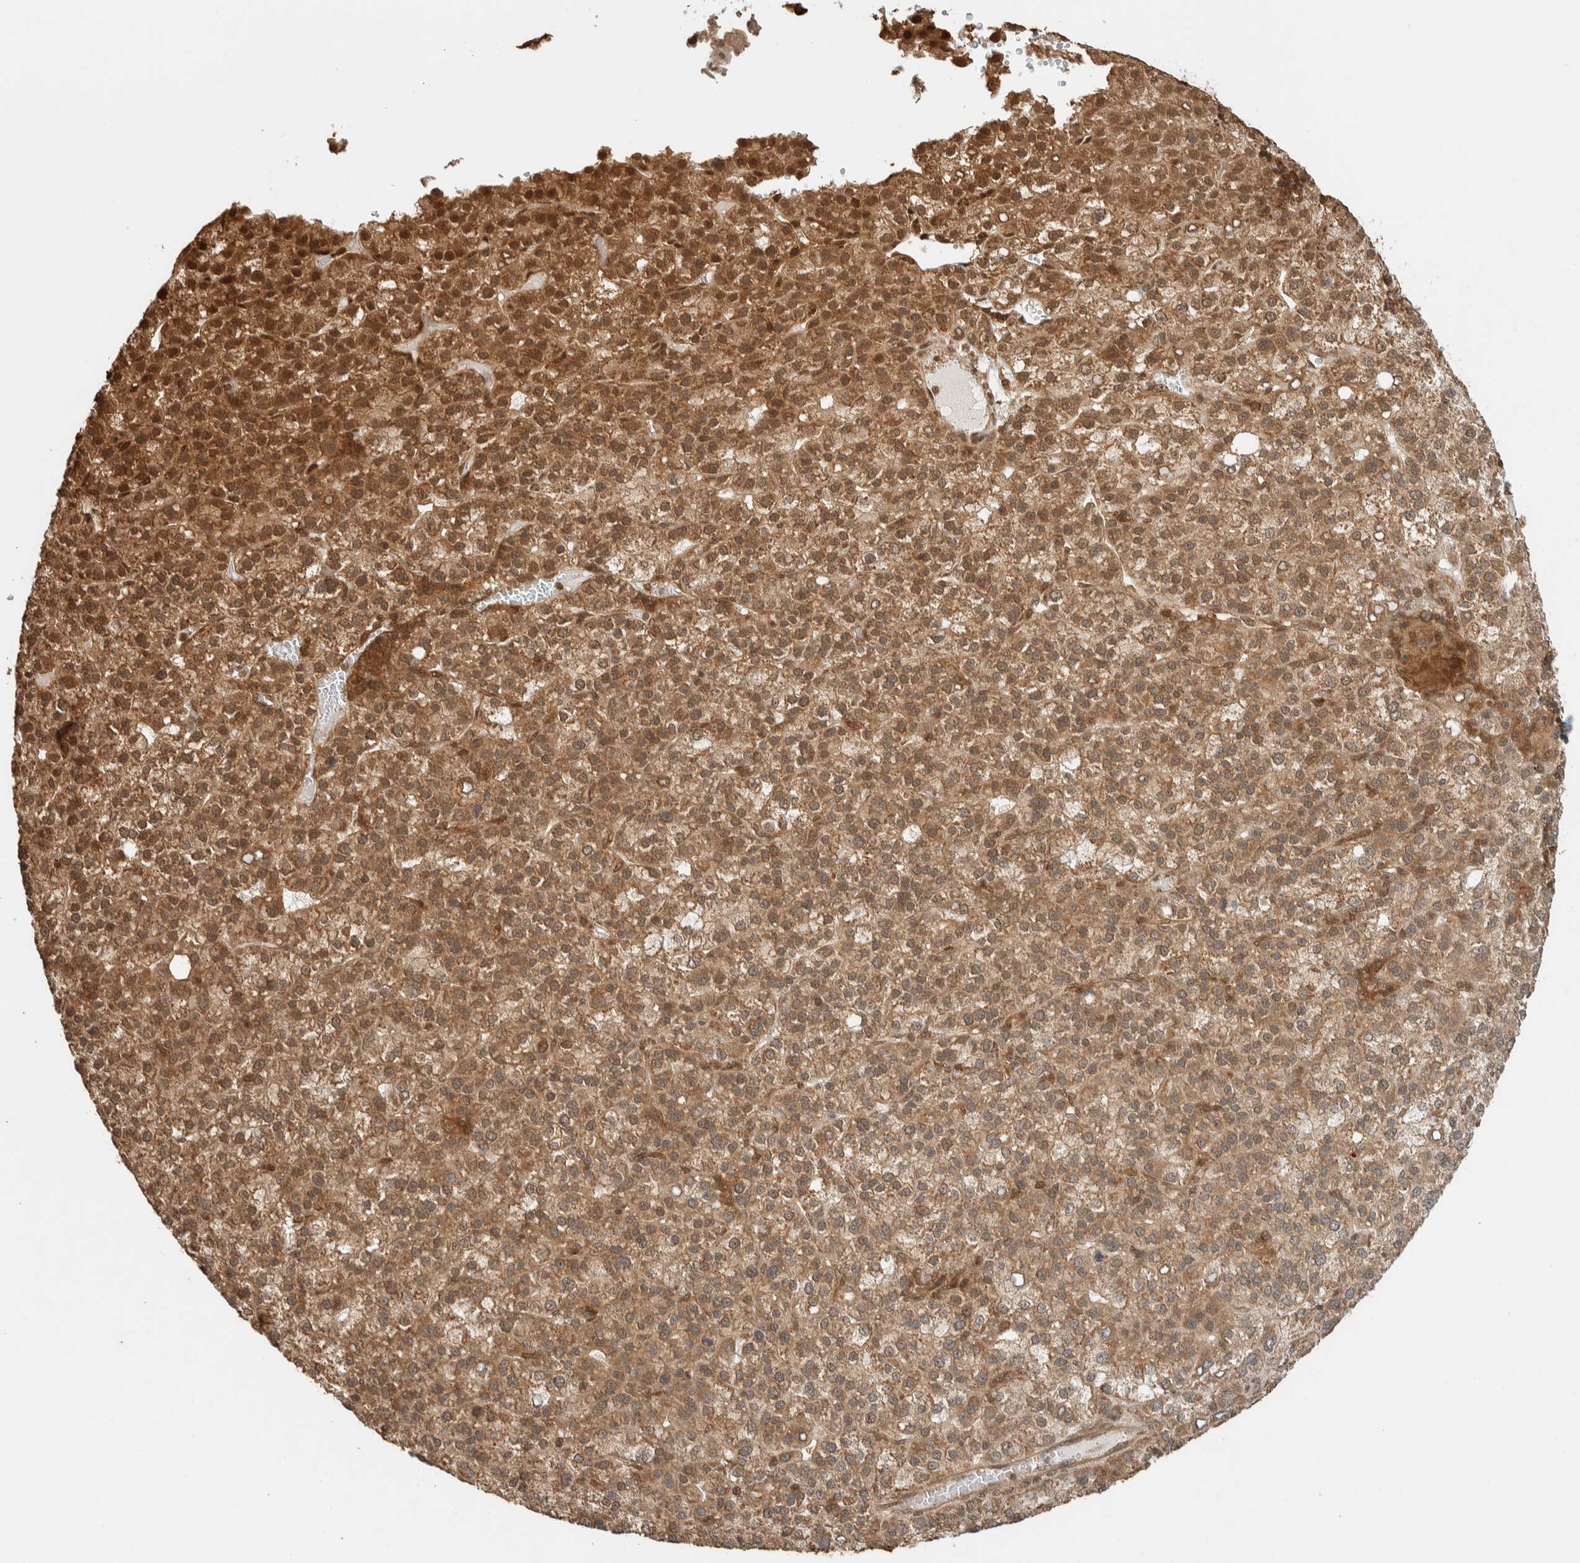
{"staining": {"intensity": "moderate", "quantity": ">75%", "location": "cytoplasmic/membranous,nuclear"}, "tissue": "liver cancer", "cell_type": "Tumor cells", "image_type": "cancer", "snomed": [{"axis": "morphology", "description": "Carcinoma, Hepatocellular, NOS"}, {"axis": "topography", "description": "Liver"}], "caption": "Immunohistochemistry (IHC) image of human liver cancer (hepatocellular carcinoma) stained for a protein (brown), which exhibits medium levels of moderate cytoplasmic/membranous and nuclear expression in about >75% of tumor cells.", "gene": "ZBTB2", "patient": {"sex": "female", "age": 58}}